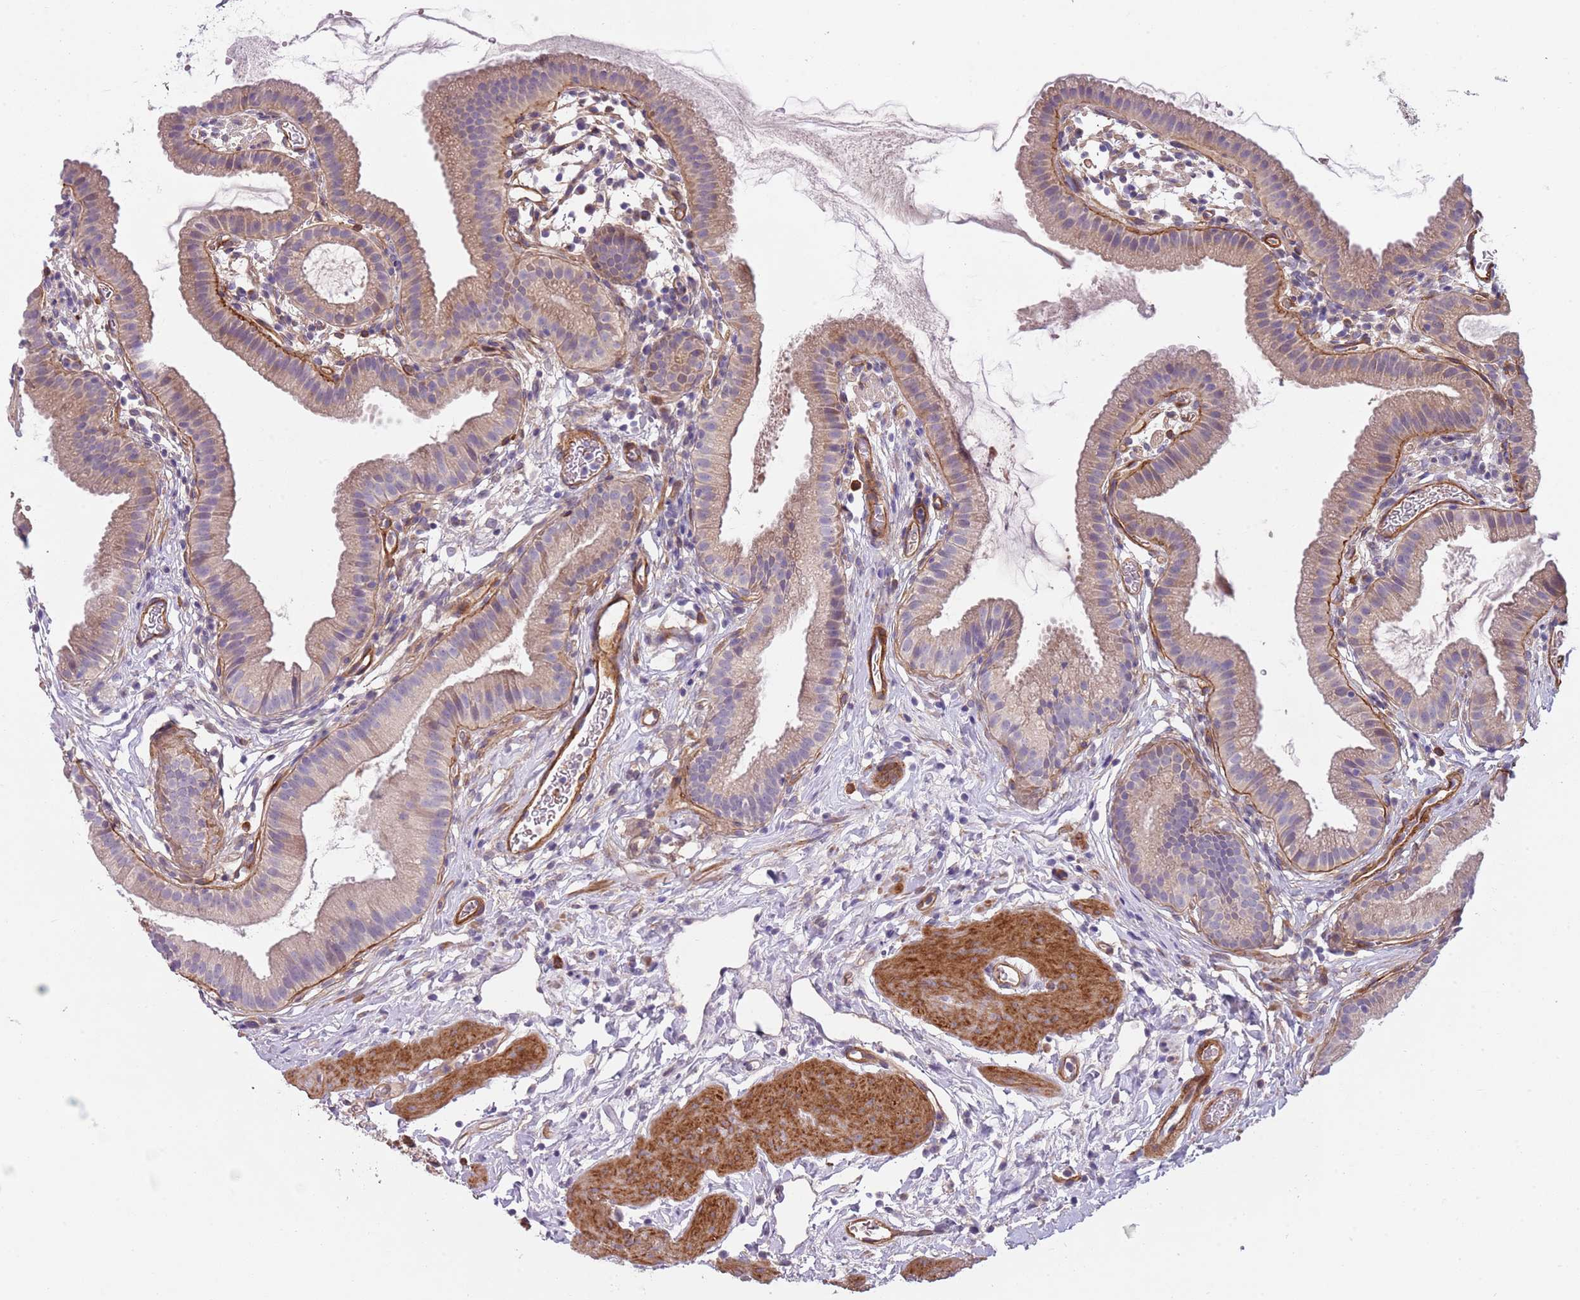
{"staining": {"intensity": "weak", "quantity": ">75%", "location": "cytoplasmic/membranous"}, "tissue": "gallbladder", "cell_type": "Glandular cells", "image_type": "normal", "snomed": [{"axis": "morphology", "description": "Normal tissue, NOS"}, {"axis": "topography", "description": "Gallbladder"}], "caption": "Protein staining exhibits weak cytoplasmic/membranous expression in about >75% of glandular cells in benign gallbladder.", "gene": "TINAGL1", "patient": {"sex": "female", "age": 46}}